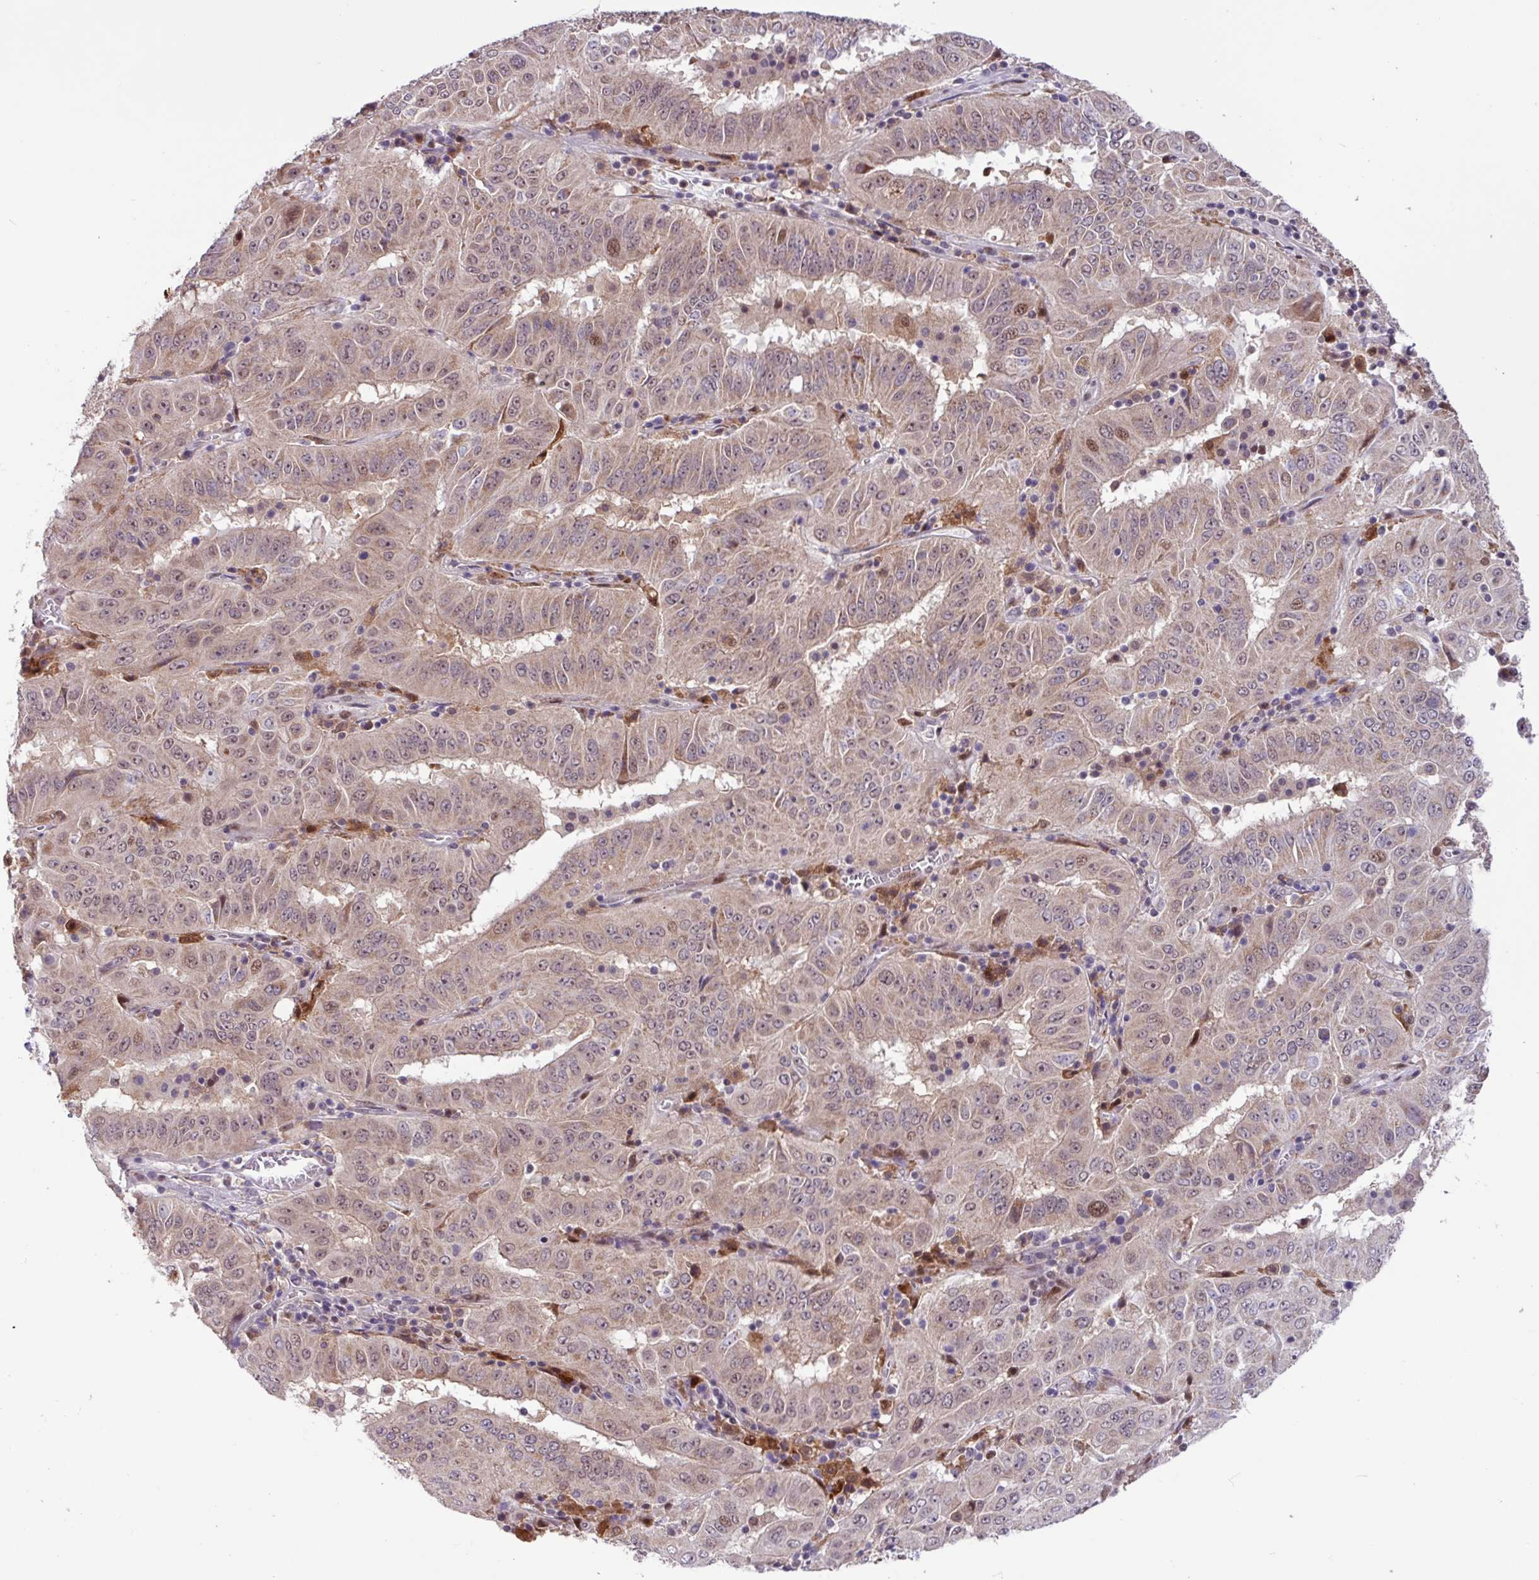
{"staining": {"intensity": "moderate", "quantity": "<25%", "location": "nuclear"}, "tissue": "pancreatic cancer", "cell_type": "Tumor cells", "image_type": "cancer", "snomed": [{"axis": "morphology", "description": "Adenocarcinoma, NOS"}, {"axis": "topography", "description": "Pancreas"}], "caption": "Immunohistochemical staining of human pancreatic cancer (adenocarcinoma) demonstrates low levels of moderate nuclear protein expression in approximately <25% of tumor cells. The staining was performed using DAB (3,3'-diaminobenzidine), with brown indicating positive protein expression. Nuclei are stained blue with hematoxylin.", "gene": "BRD3", "patient": {"sex": "male", "age": 63}}